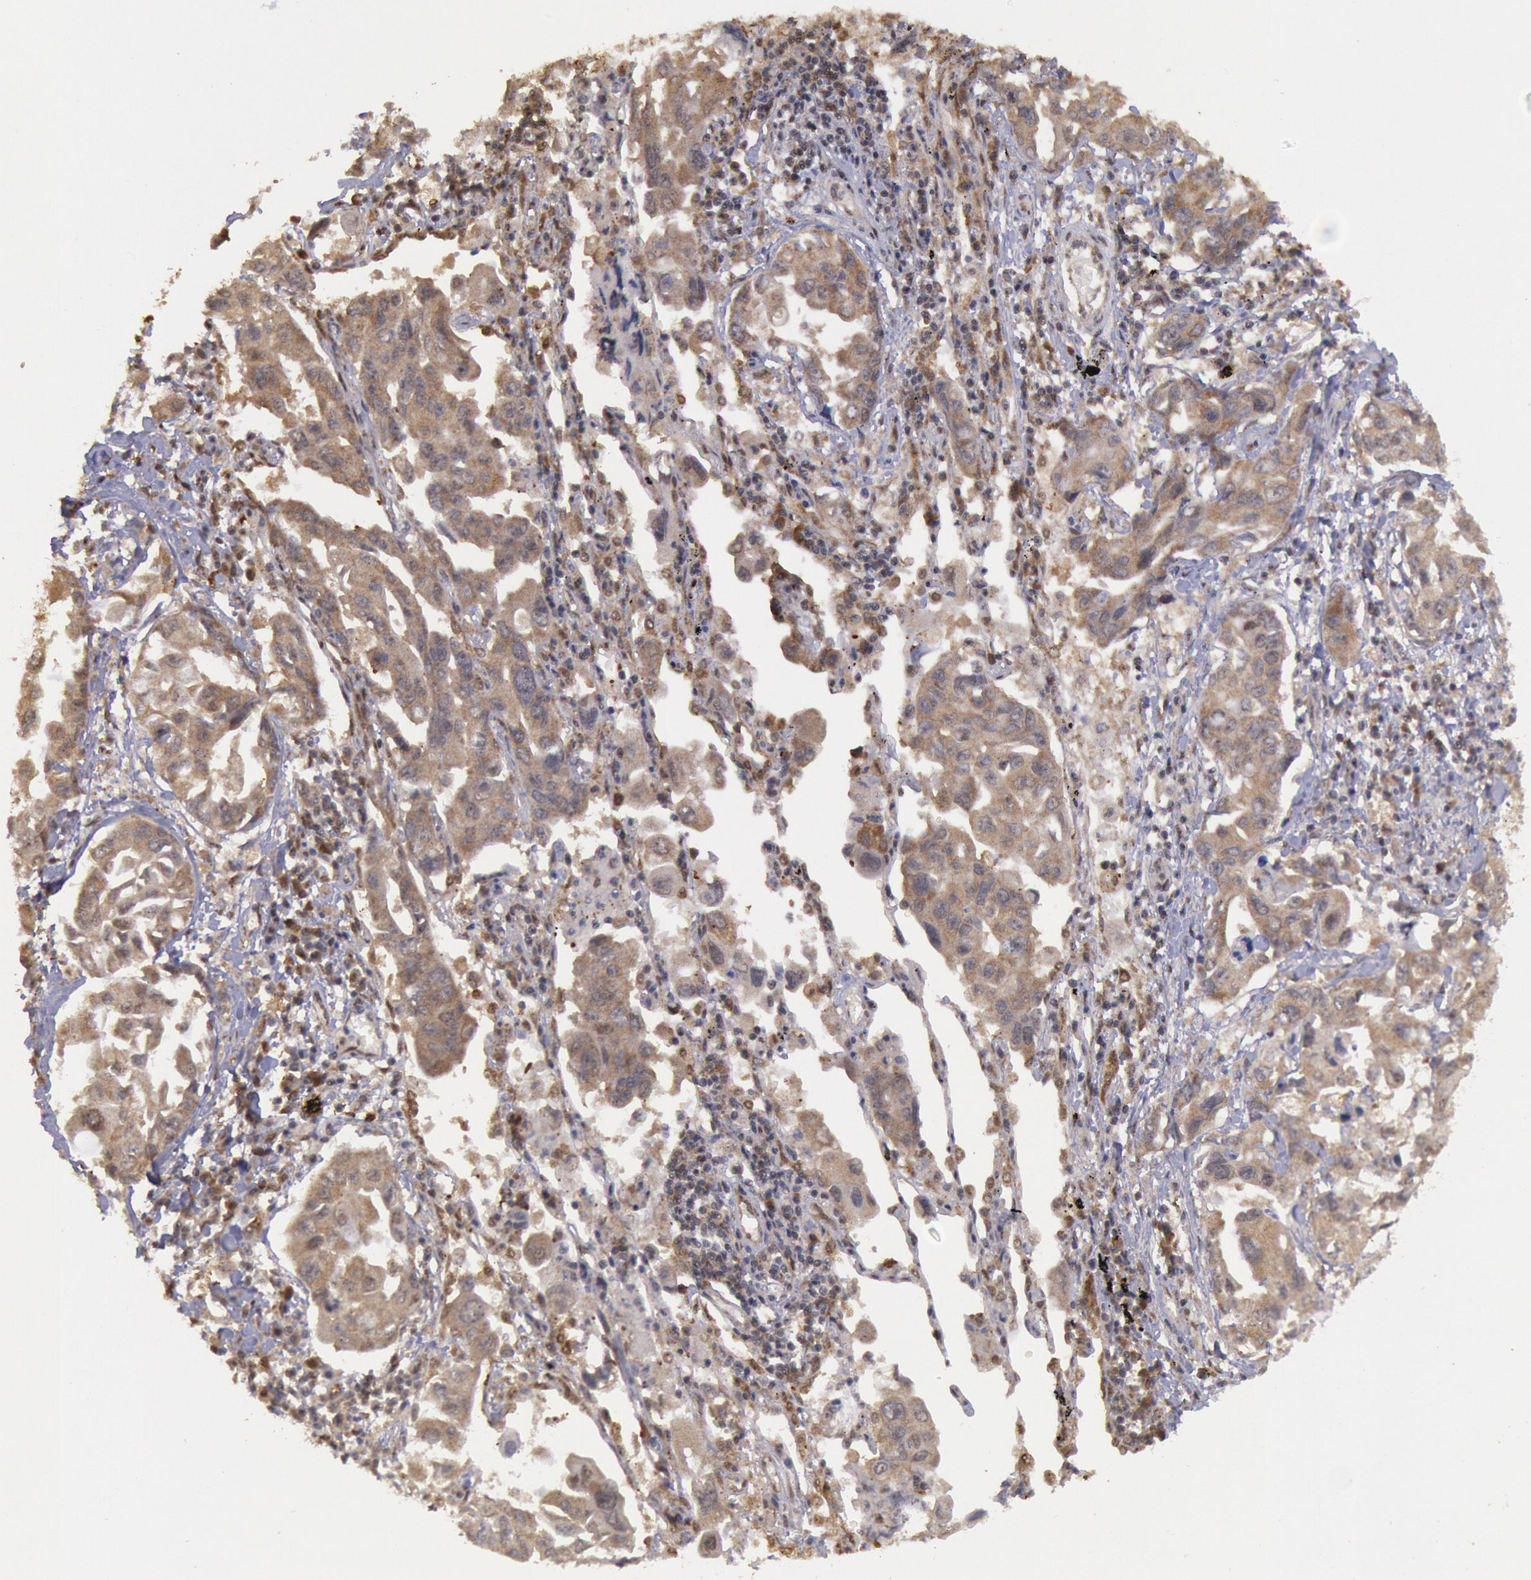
{"staining": {"intensity": "moderate", "quantity": ">75%", "location": "cytoplasmic/membranous"}, "tissue": "lung cancer", "cell_type": "Tumor cells", "image_type": "cancer", "snomed": [{"axis": "morphology", "description": "Adenocarcinoma, NOS"}, {"axis": "topography", "description": "Lung"}], "caption": "This histopathology image displays immunohistochemistry (IHC) staining of human lung cancer, with medium moderate cytoplasmic/membranous expression in about >75% of tumor cells.", "gene": "STX17", "patient": {"sex": "male", "age": 64}}